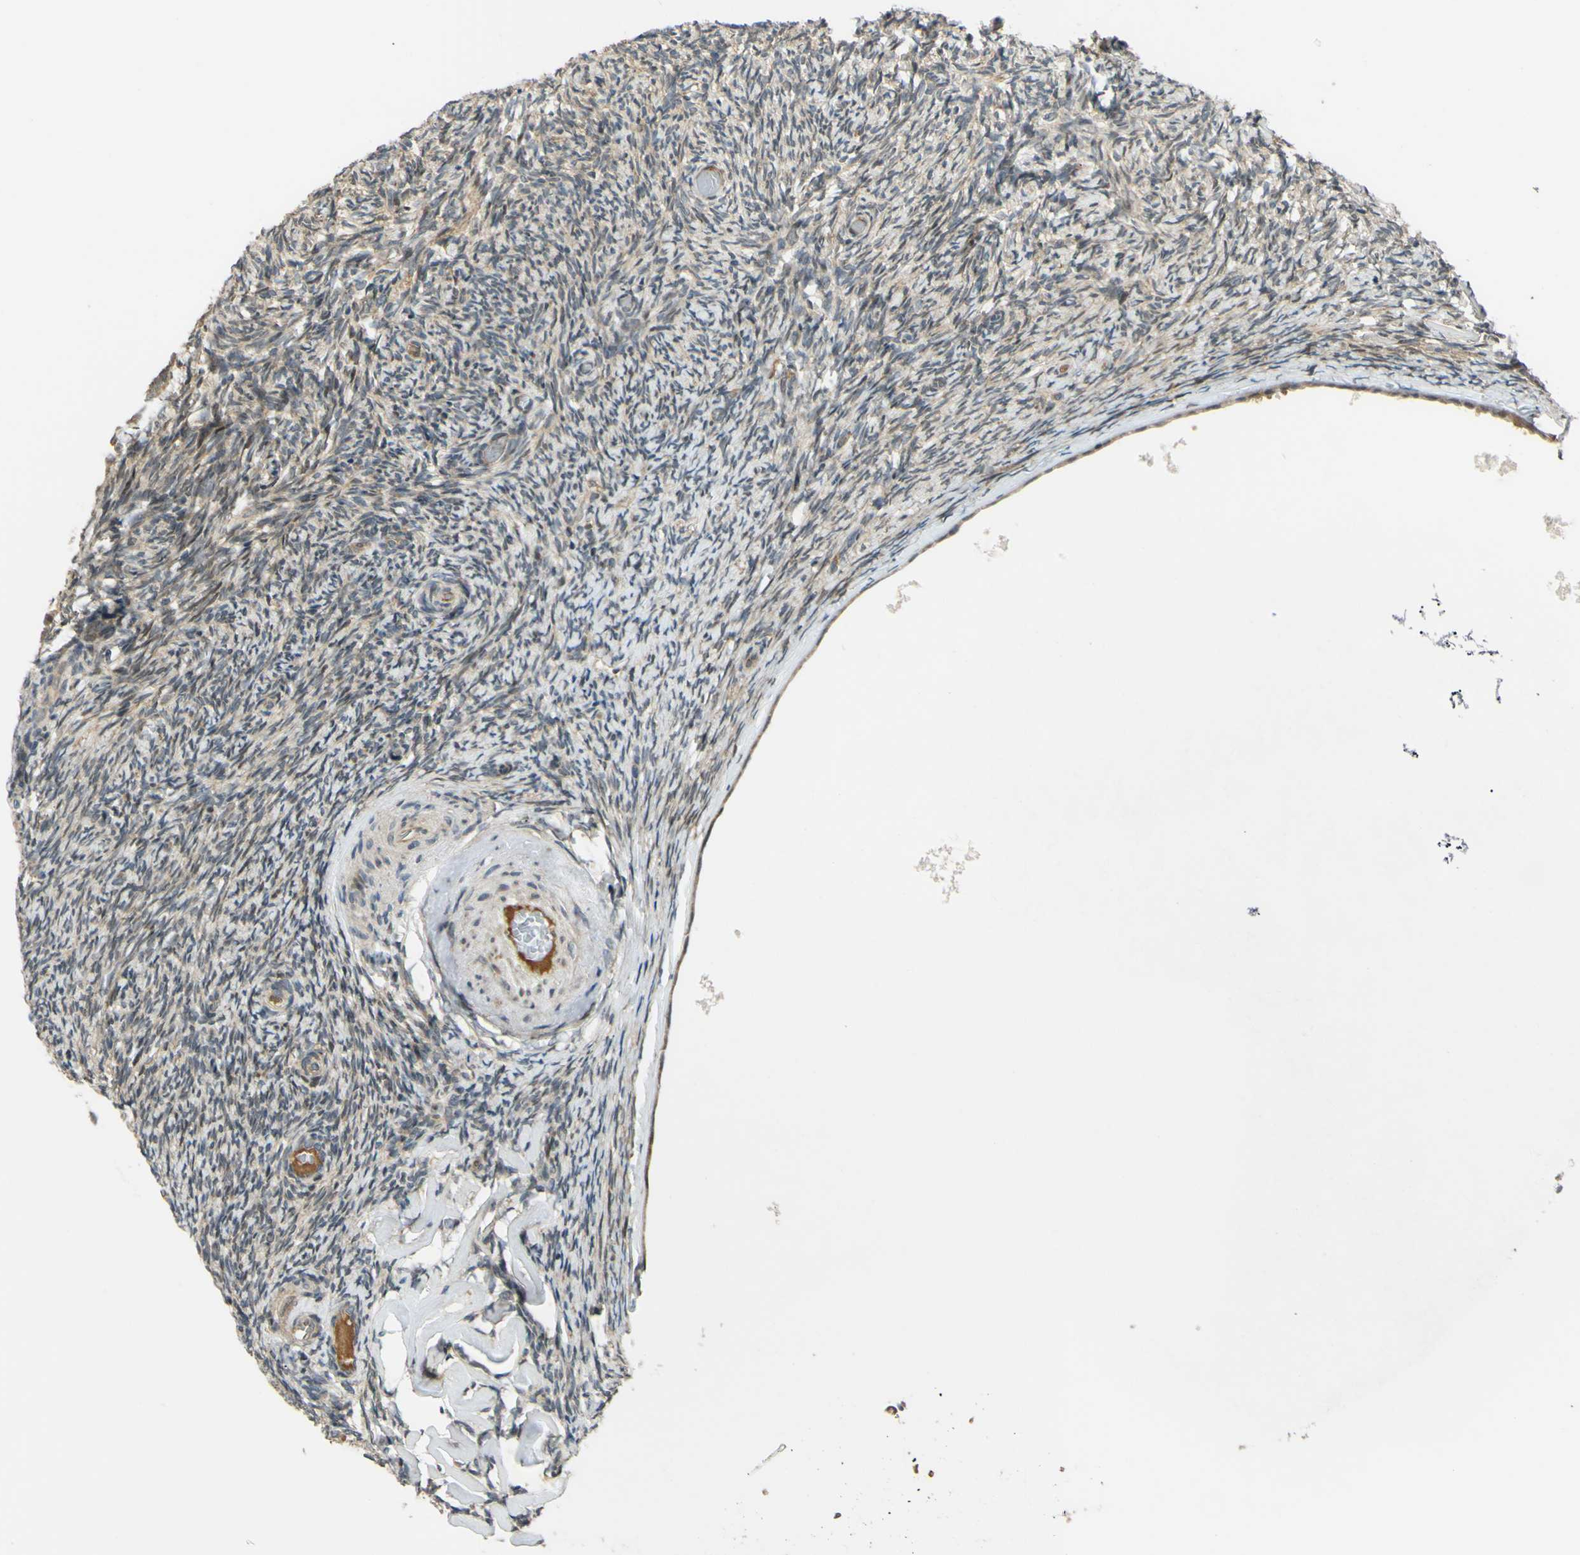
{"staining": {"intensity": "weak", "quantity": "25%-75%", "location": "cytoplasmic/membranous"}, "tissue": "ovary", "cell_type": "Ovarian stroma cells", "image_type": "normal", "snomed": [{"axis": "morphology", "description": "Normal tissue, NOS"}, {"axis": "topography", "description": "Ovary"}], "caption": "Ovary stained with IHC displays weak cytoplasmic/membranous positivity in about 25%-75% of ovarian stroma cells. (Stains: DAB (3,3'-diaminobenzidine) in brown, nuclei in blue, Microscopy: brightfield microscopy at high magnification).", "gene": "ABCC8", "patient": {"sex": "female", "age": 60}}